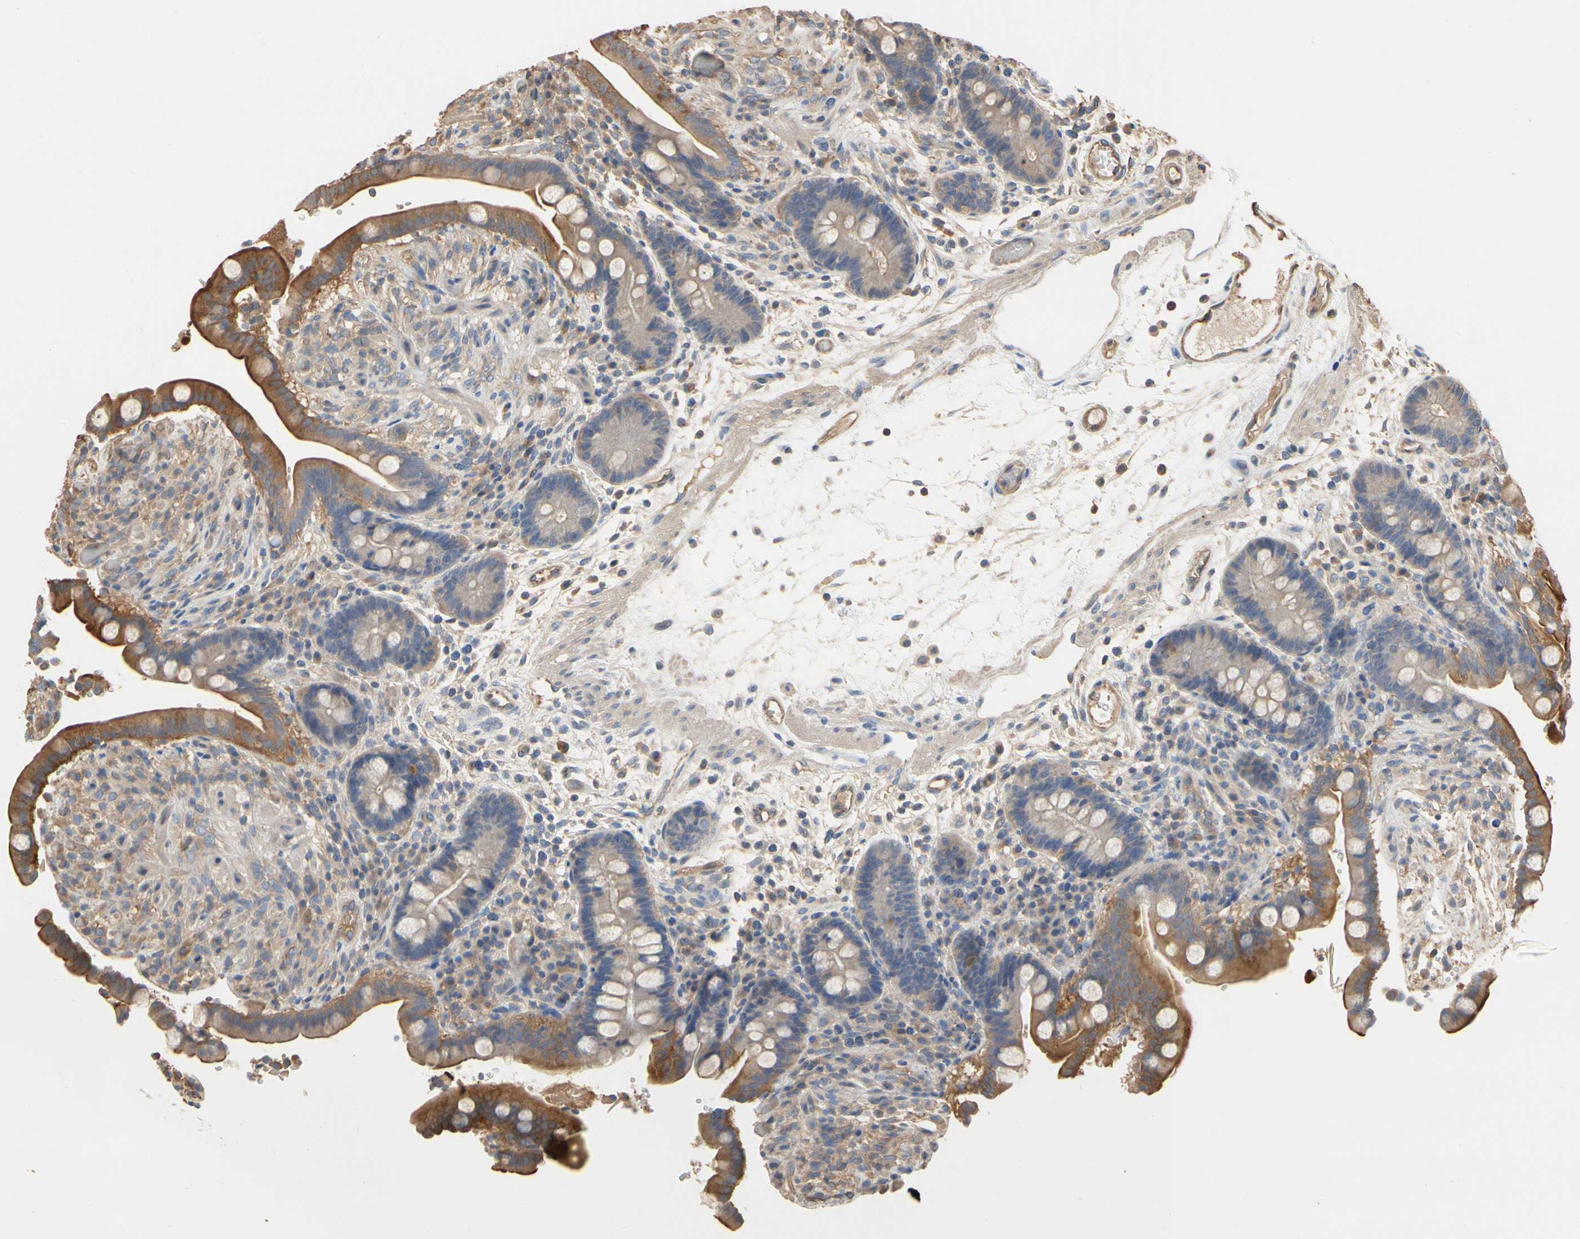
{"staining": {"intensity": "moderate", "quantity": ">75%", "location": "cytoplasmic/membranous"}, "tissue": "colon", "cell_type": "Endothelial cells", "image_type": "normal", "snomed": [{"axis": "morphology", "description": "Normal tissue, NOS"}, {"axis": "topography", "description": "Colon"}], "caption": "High-magnification brightfield microscopy of normal colon stained with DAB (3,3'-diaminobenzidine) (brown) and counterstained with hematoxylin (blue). endothelial cells exhibit moderate cytoplasmic/membranous expression is seen in approximately>75% of cells. (brown staining indicates protein expression, while blue staining denotes nuclei).", "gene": "PDZK1", "patient": {"sex": "male", "age": 73}}